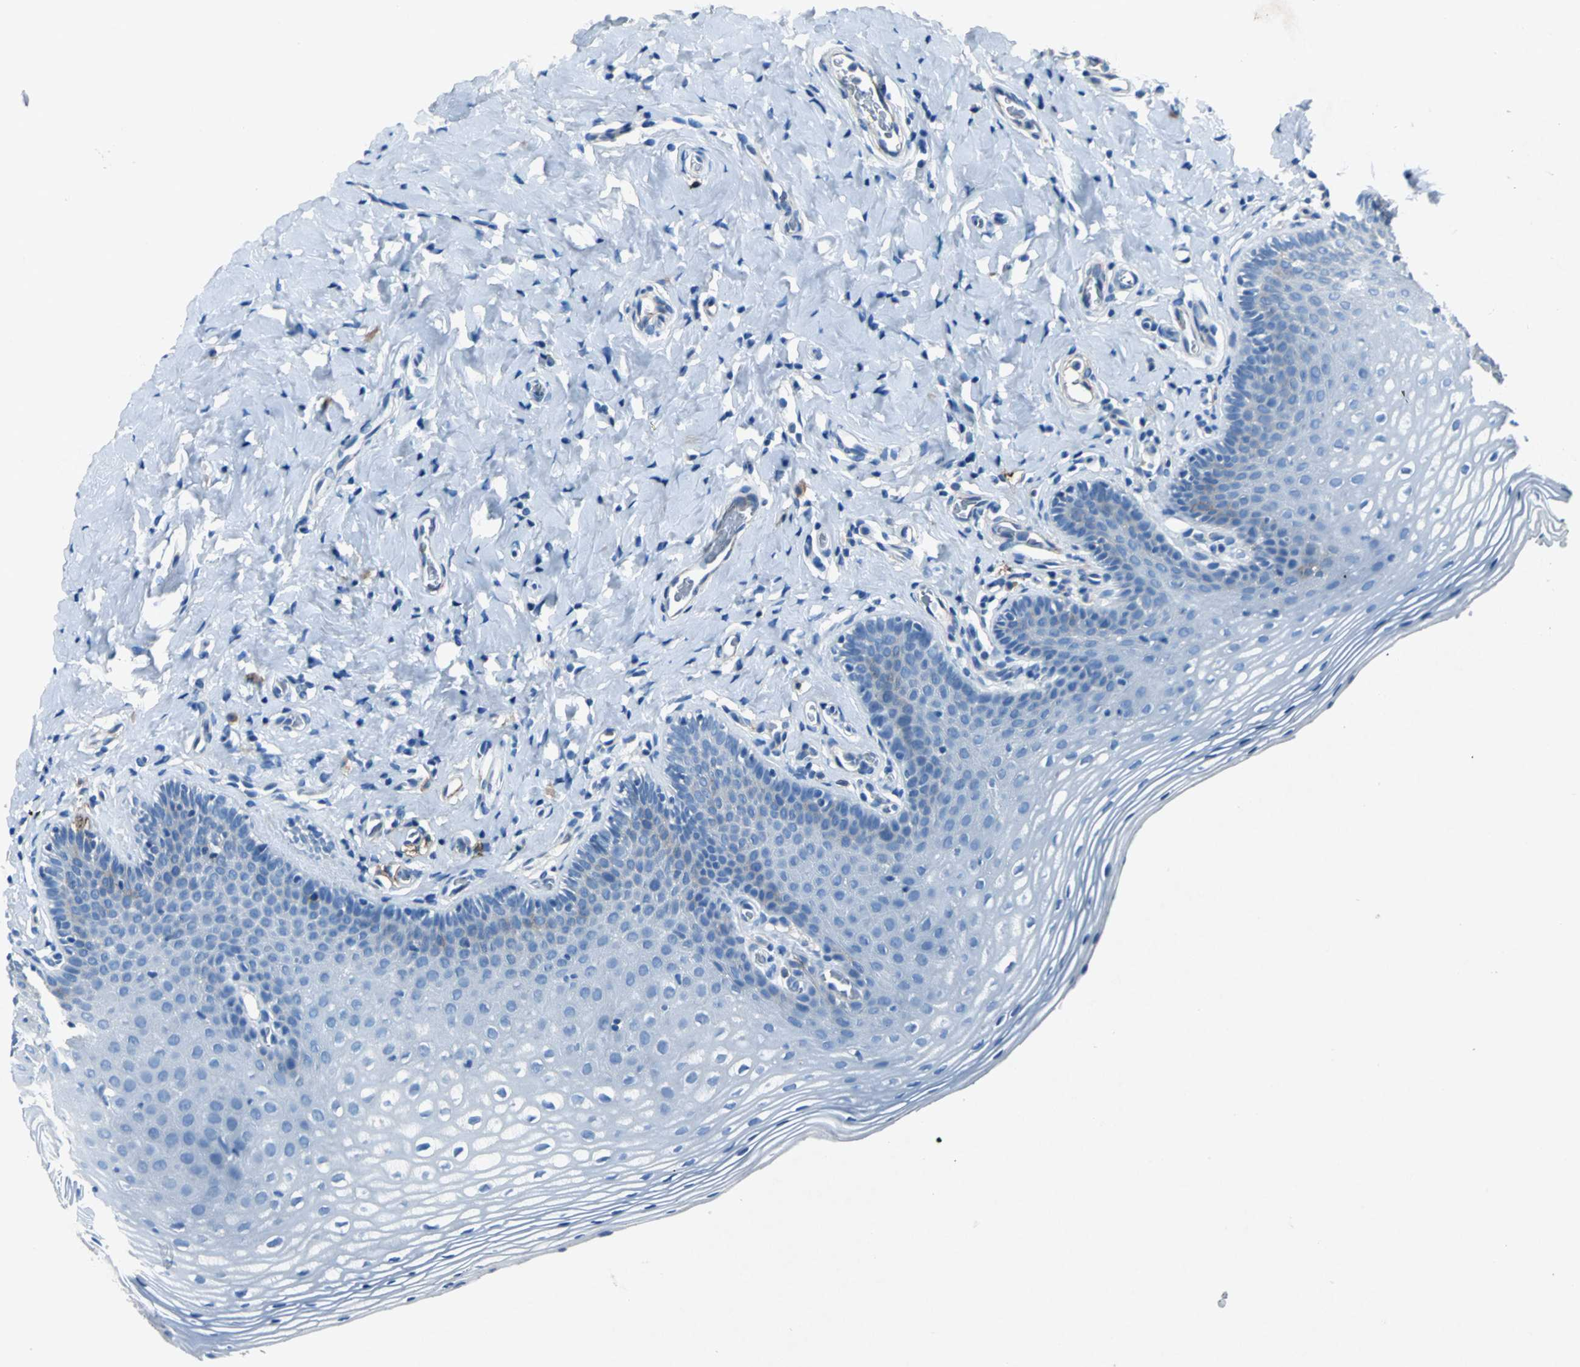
{"staining": {"intensity": "moderate", "quantity": "<25%", "location": "cytoplasmic/membranous"}, "tissue": "vagina", "cell_type": "Squamous epithelial cells", "image_type": "normal", "snomed": [{"axis": "morphology", "description": "Normal tissue, NOS"}, {"axis": "topography", "description": "Vagina"}], "caption": "Immunohistochemical staining of benign vagina demonstrates low levels of moderate cytoplasmic/membranous expression in approximately <25% of squamous epithelial cells.", "gene": "RPS13", "patient": {"sex": "female", "age": 55}}